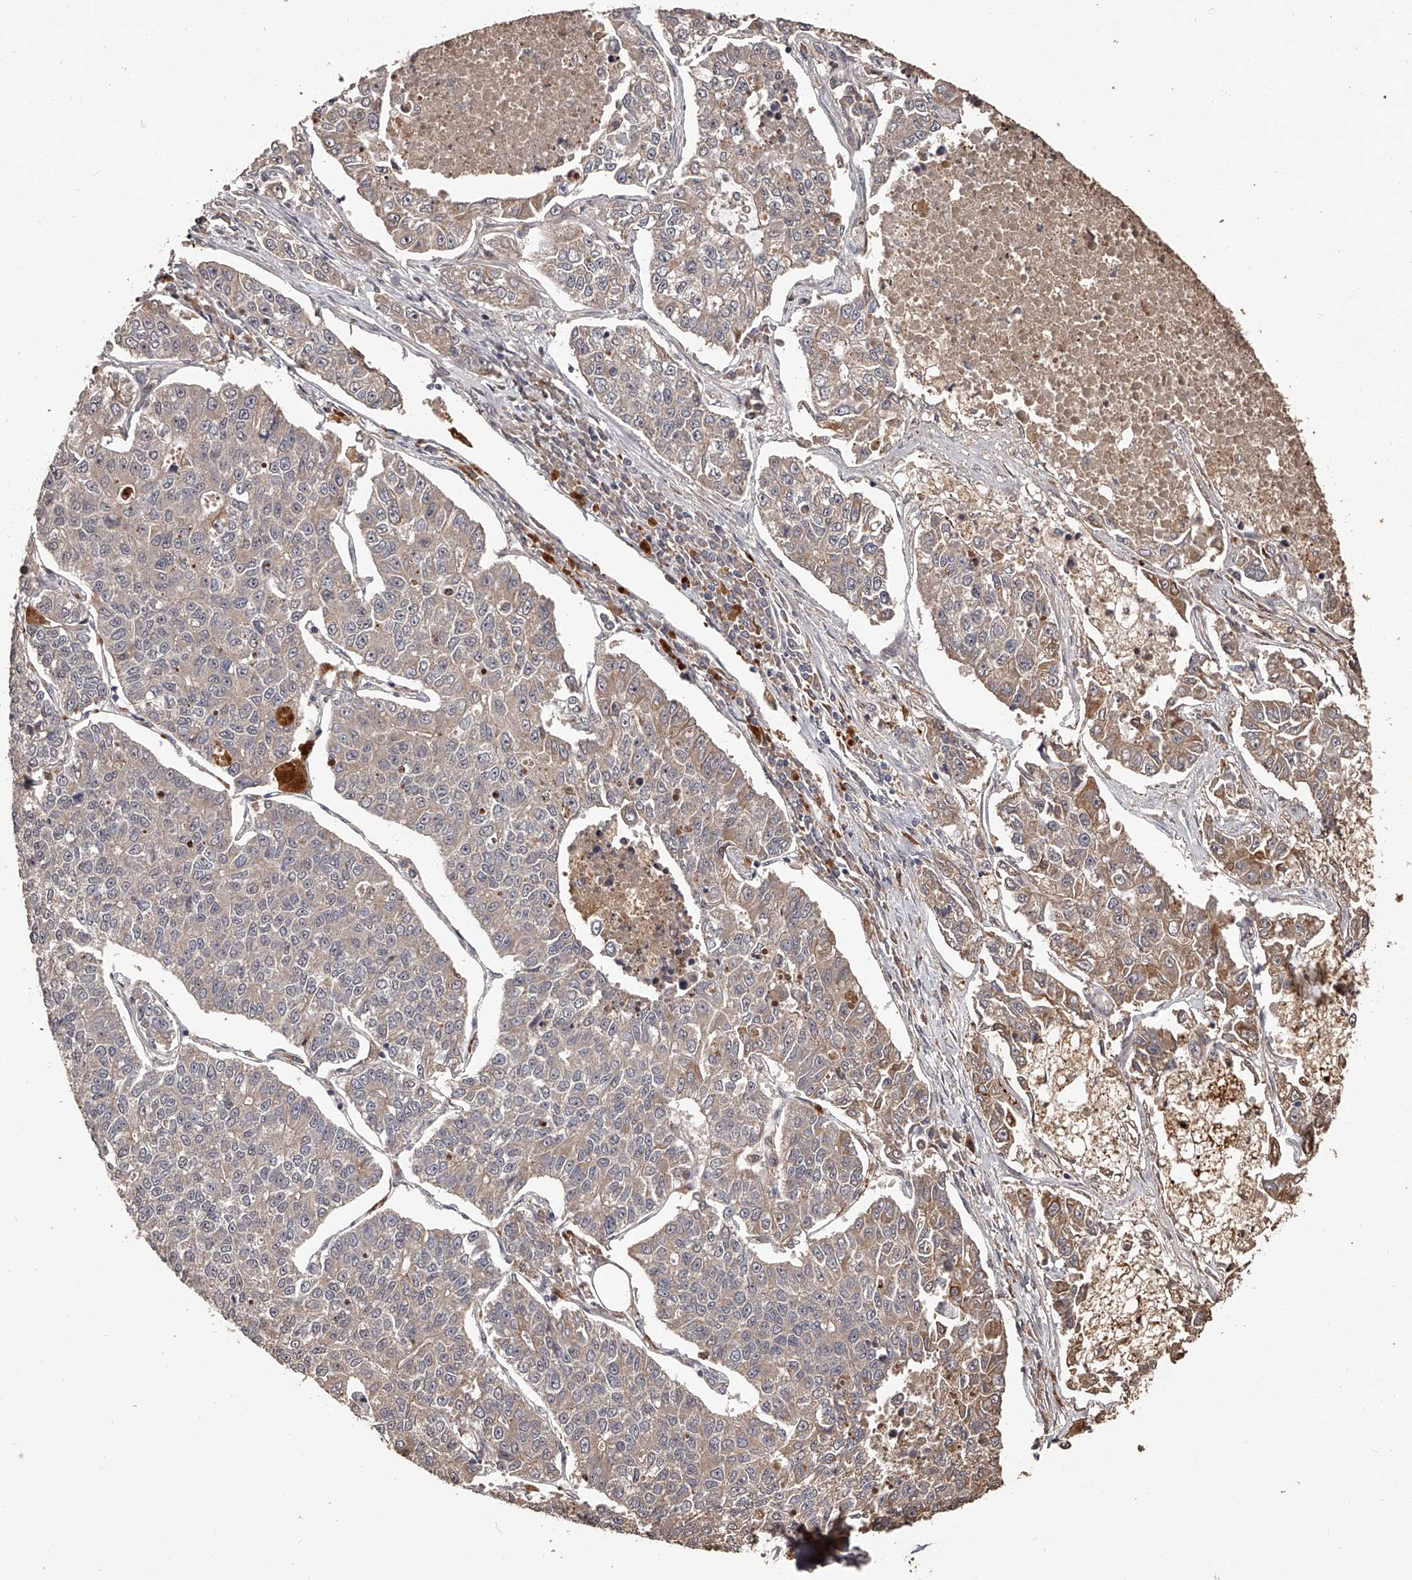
{"staining": {"intensity": "weak", "quantity": "<25%", "location": "cytoplasmic/membranous"}, "tissue": "lung cancer", "cell_type": "Tumor cells", "image_type": "cancer", "snomed": [{"axis": "morphology", "description": "Adenocarcinoma, NOS"}, {"axis": "topography", "description": "Lung"}], "caption": "Tumor cells show no significant expression in lung adenocarcinoma. Nuclei are stained in blue.", "gene": "URGCP", "patient": {"sex": "male", "age": 49}}